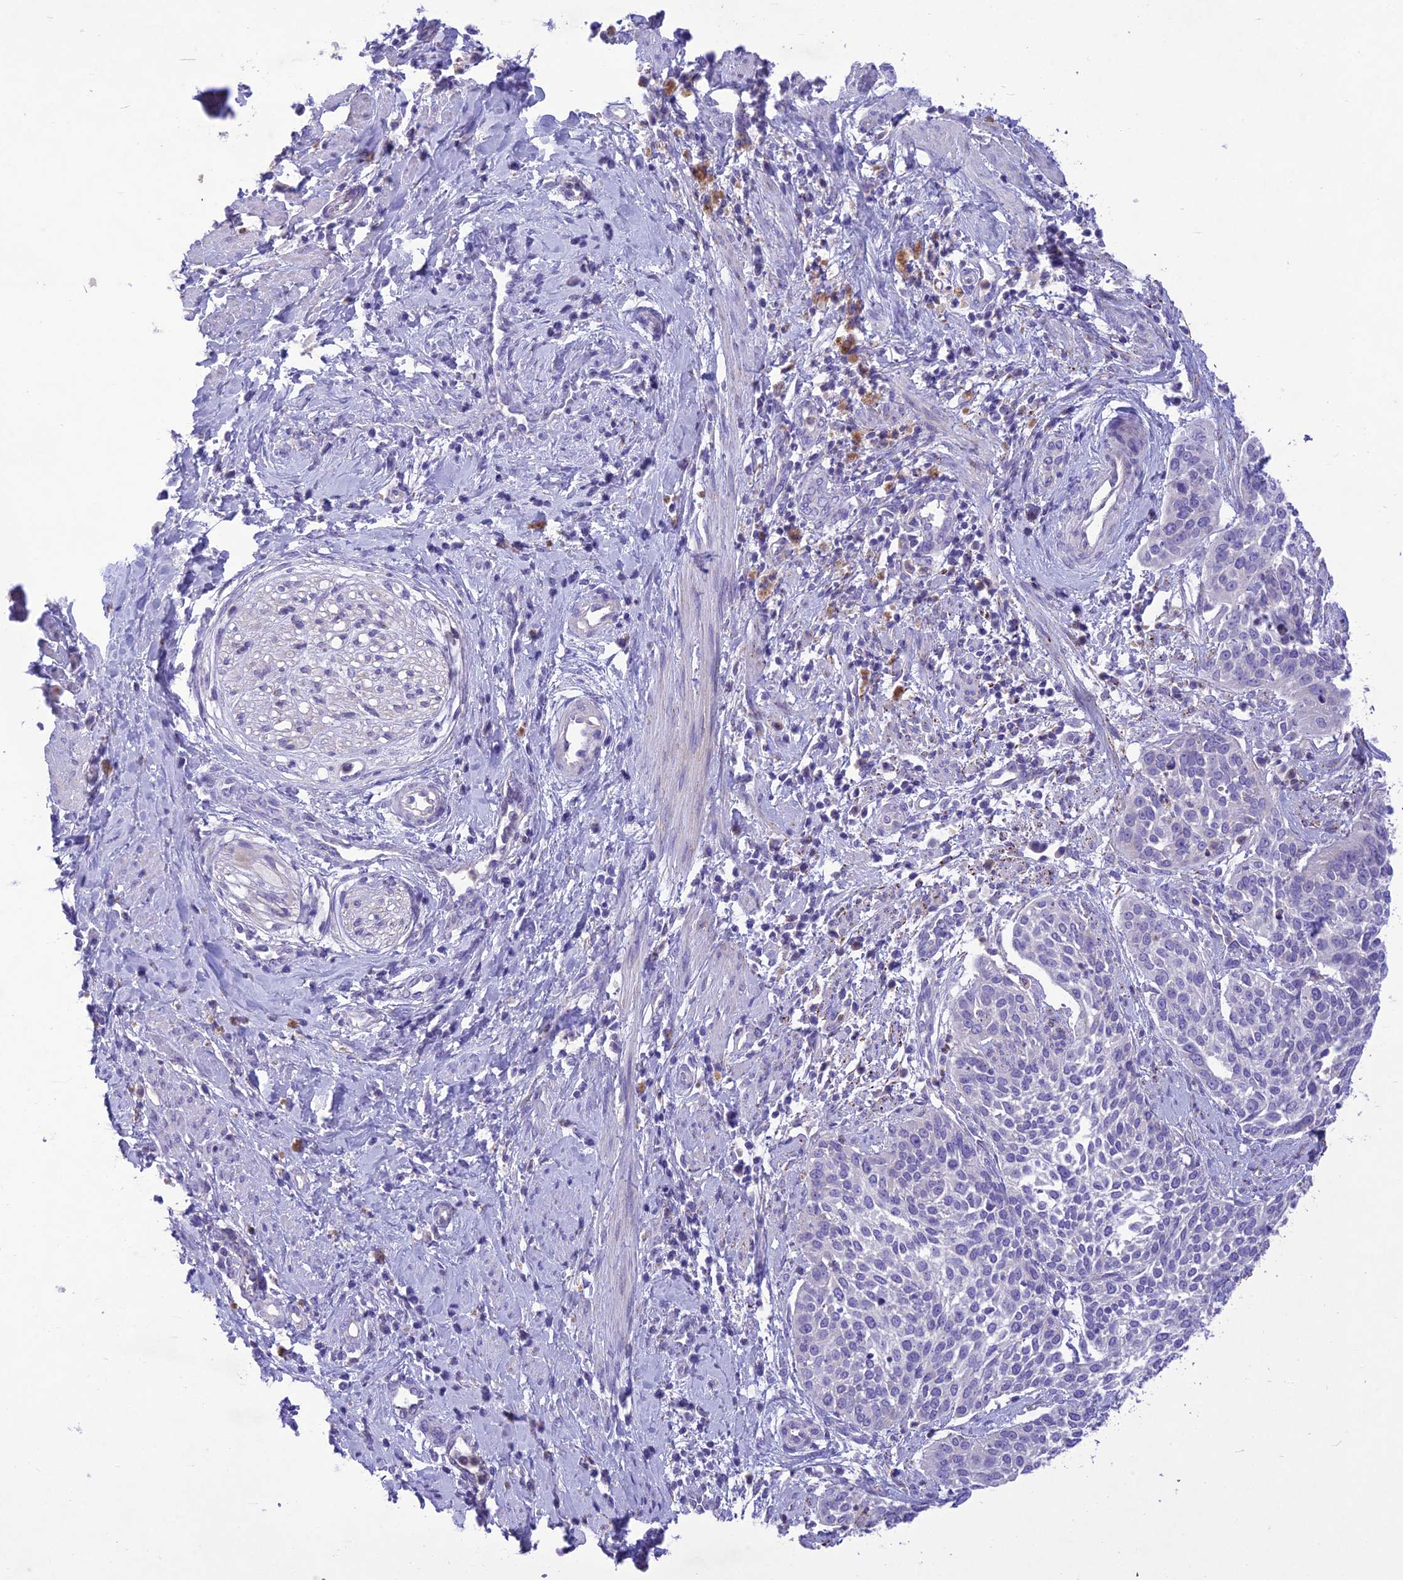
{"staining": {"intensity": "negative", "quantity": "none", "location": "none"}, "tissue": "cervical cancer", "cell_type": "Tumor cells", "image_type": "cancer", "snomed": [{"axis": "morphology", "description": "Squamous cell carcinoma, NOS"}, {"axis": "topography", "description": "Cervix"}], "caption": "IHC micrograph of neoplastic tissue: cervical cancer stained with DAB reveals no significant protein expression in tumor cells. (DAB immunohistochemistry (IHC) visualized using brightfield microscopy, high magnification).", "gene": "SLC13A5", "patient": {"sex": "female", "age": 44}}